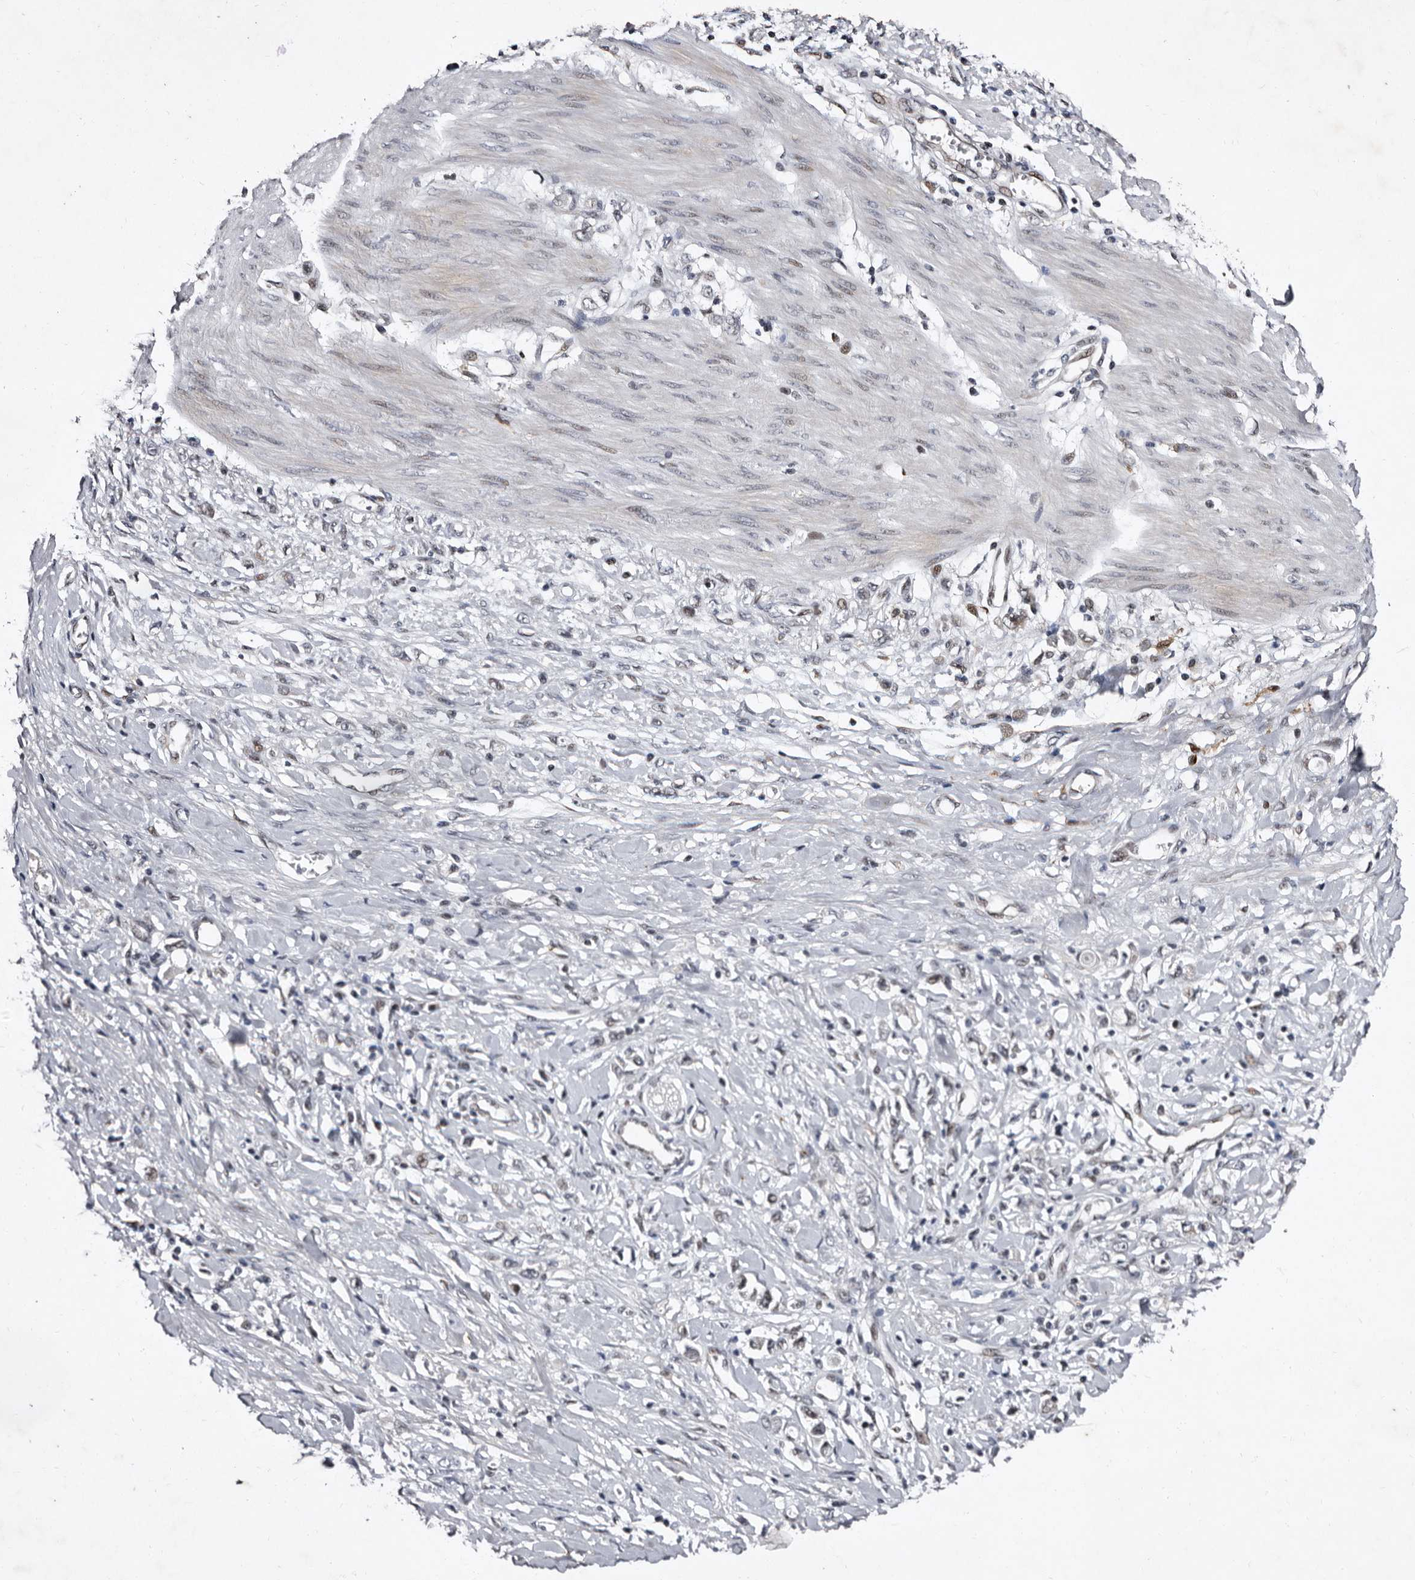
{"staining": {"intensity": "negative", "quantity": "none", "location": "none"}, "tissue": "stomach cancer", "cell_type": "Tumor cells", "image_type": "cancer", "snomed": [{"axis": "morphology", "description": "Adenocarcinoma, NOS"}, {"axis": "topography", "description": "Stomach"}], "caption": "This is an immunohistochemistry histopathology image of adenocarcinoma (stomach). There is no staining in tumor cells.", "gene": "TNKS", "patient": {"sex": "female", "age": 76}}